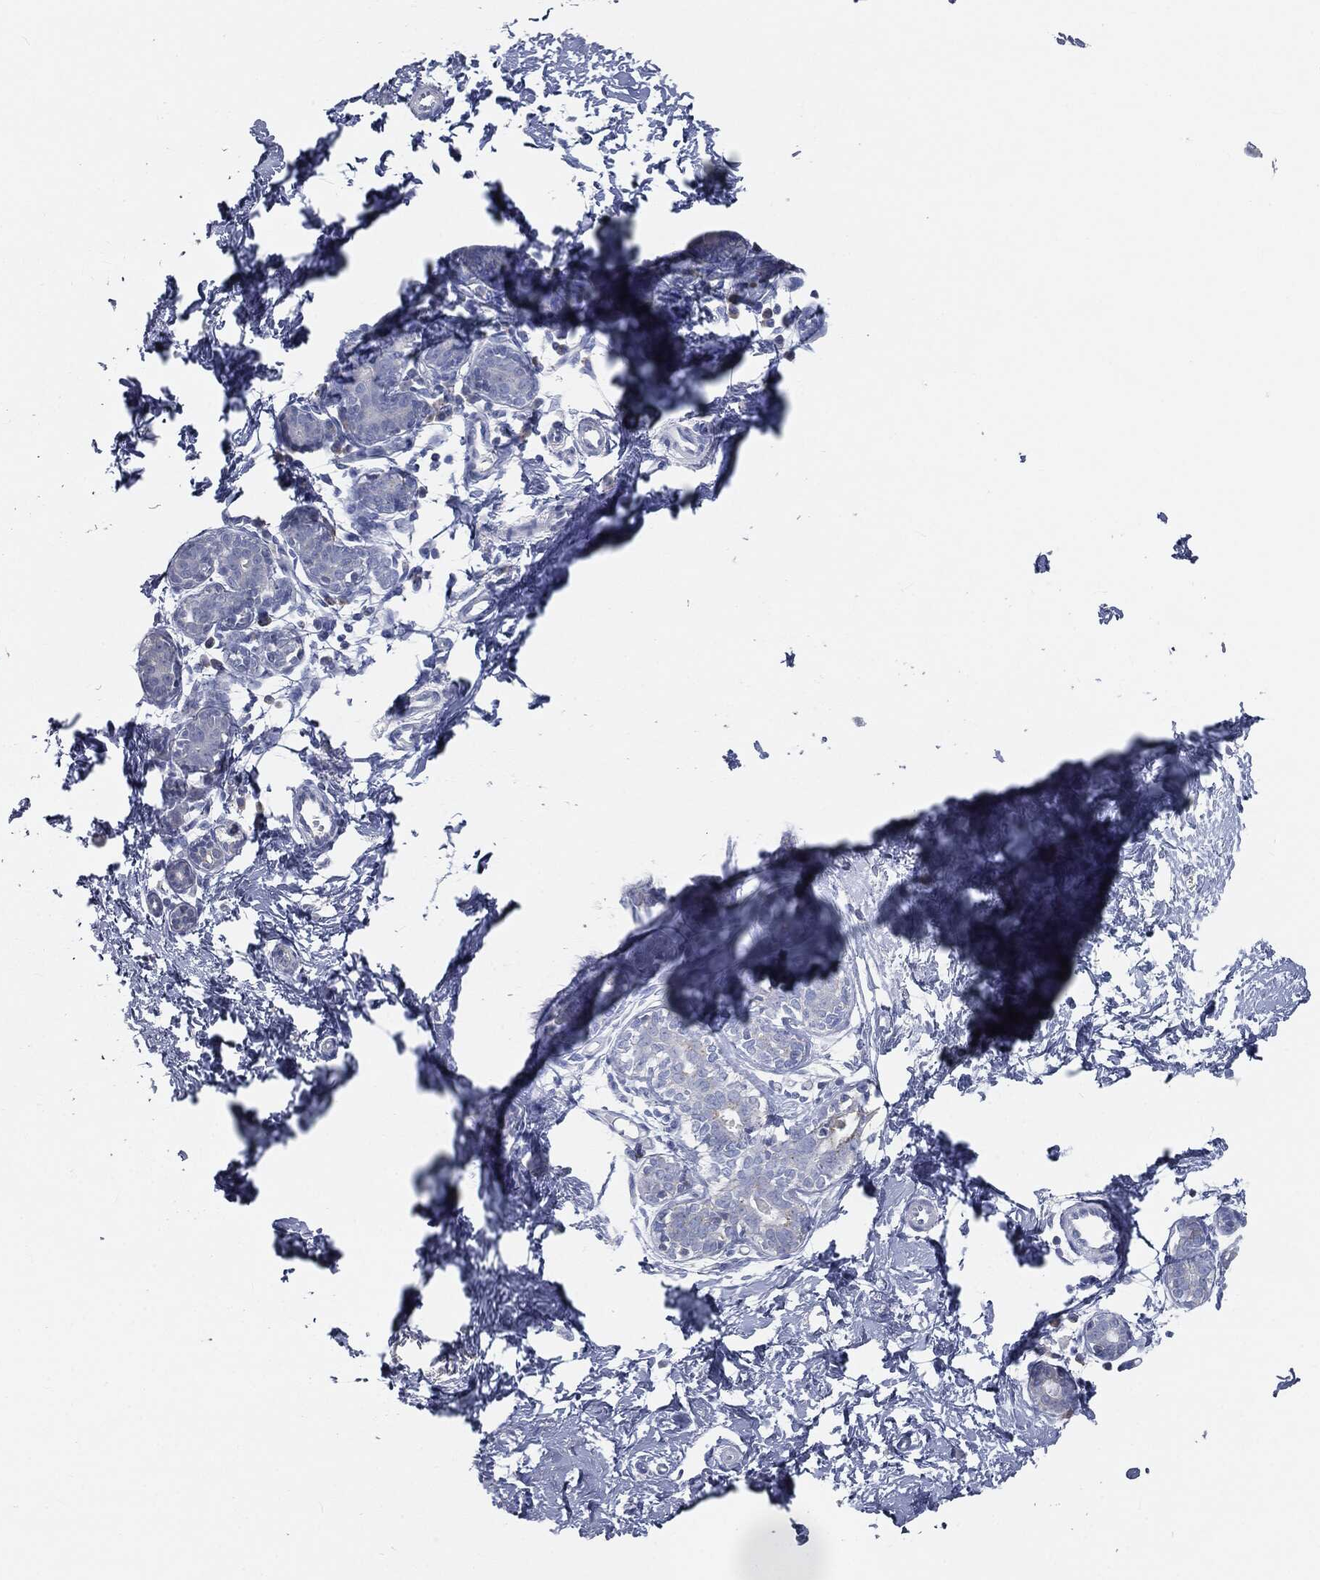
{"staining": {"intensity": "negative", "quantity": "none", "location": "none"}, "tissue": "breast", "cell_type": "Adipocytes", "image_type": "normal", "snomed": [{"axis": "morphology", "description": "Normal tissue, NOS"}, {"axis": "topography", "description": "Breast"}], "caption": "Immunohistochemistry of normal breast reveals no expression in adipocytes.", "gene": "CAV3", "patient": {"sex": "female", "age": 37}}